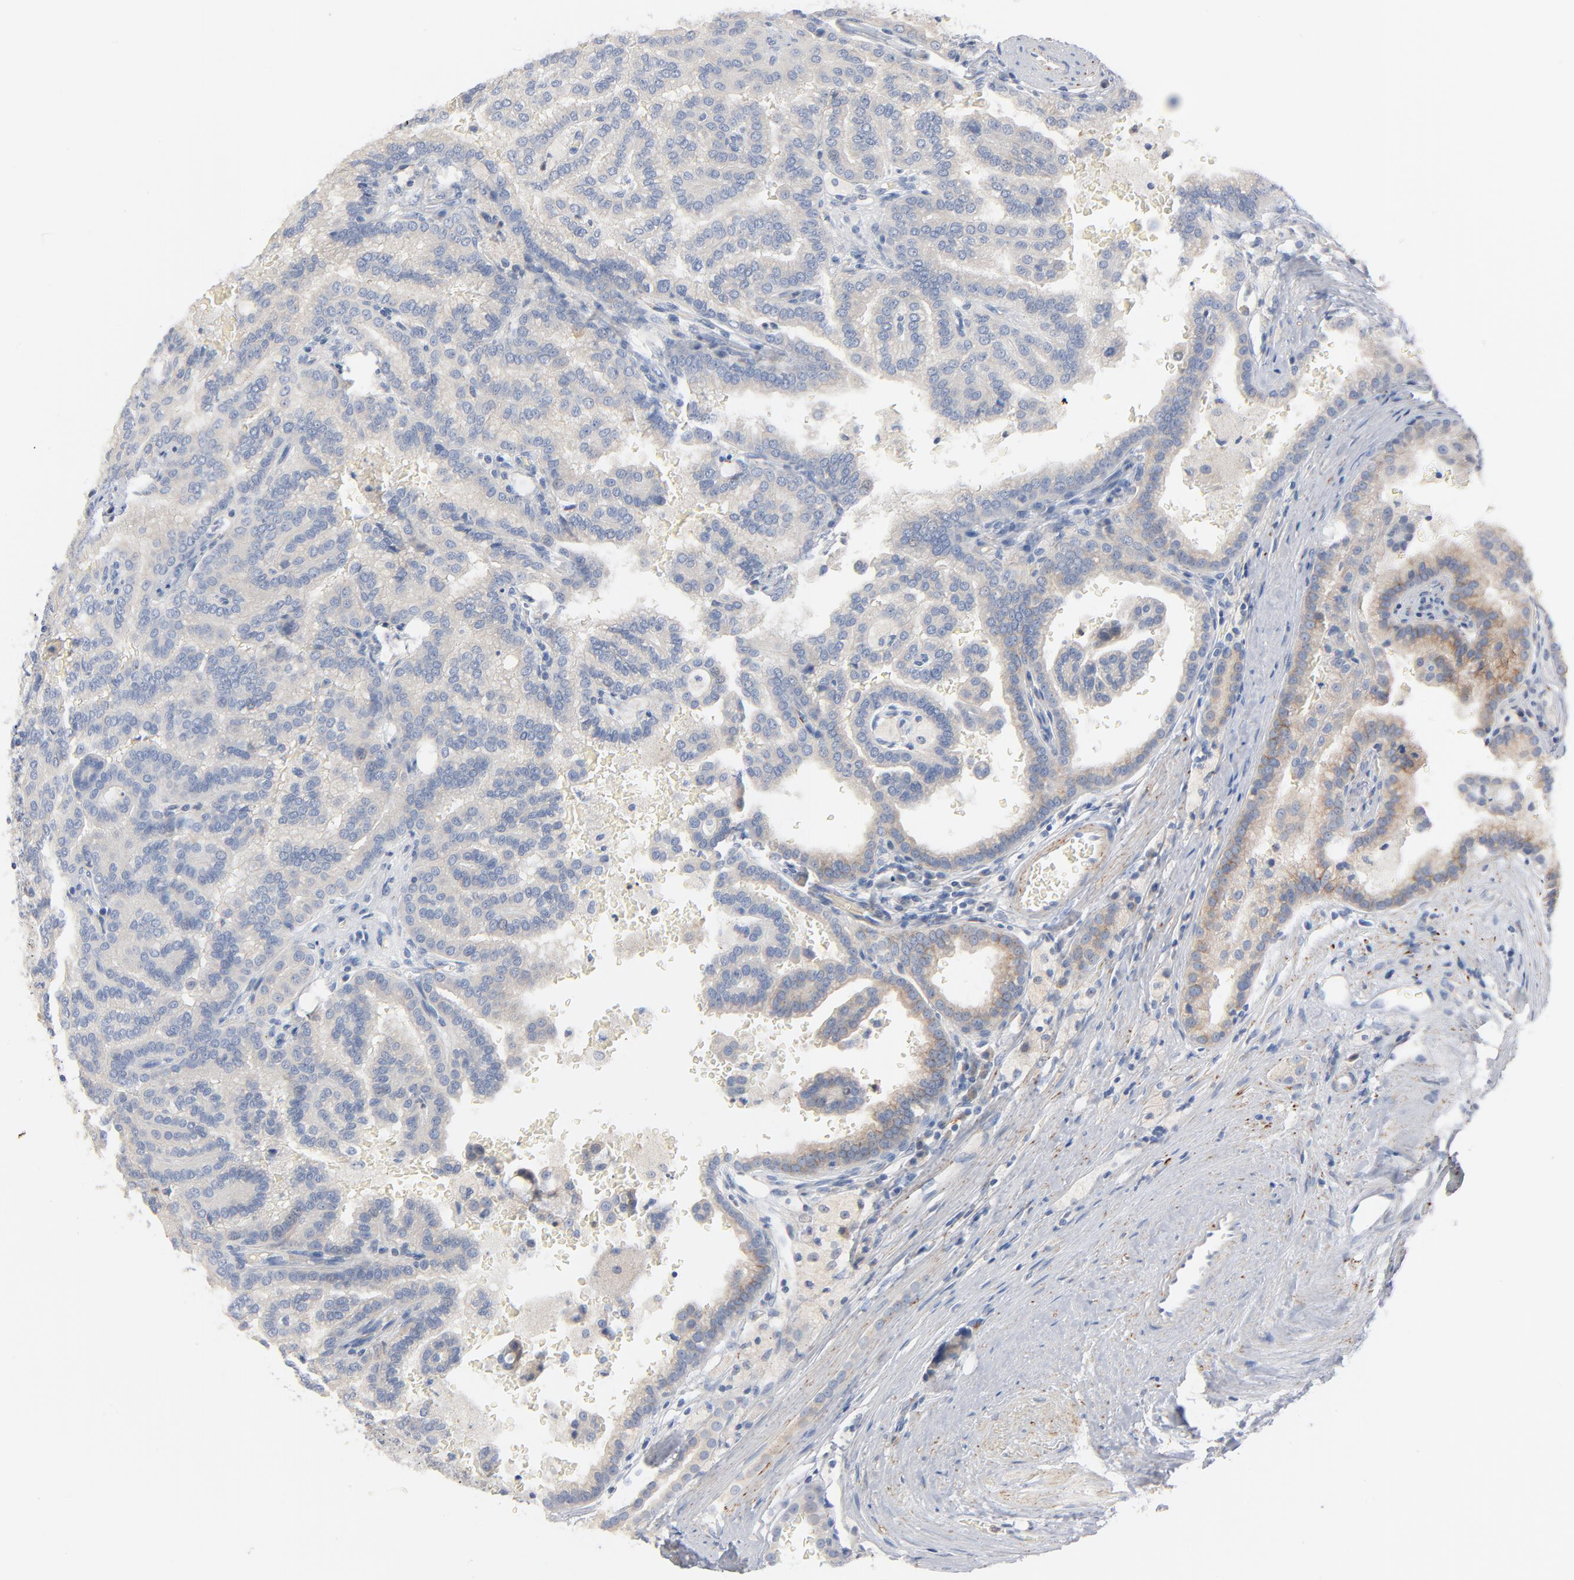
{"staining": {"intensity": "negative", "quantity": "none", "location": "none"}, "tissue": "renal cancer", "cell_type": "Tumor cells", "image_type": "cancer", "snomed": [{"axis": "morphology", "description": "Adenocarcinoma, NOS"}, {"axis": "topography", "description": "Kidney"}], "caption": "DAB (3,3'-diaminobenzidine) immunohistochemical staining of human renal adenocarcinoma exhibits no significant staining in tumor cells. The staining is performed using DAB (3,3'-diaminobenzidine) brown chromogen with nuclei counter-stained in using hematoxylin.", "gene": "IFT43", "patient": {"sex": "male", "age": 61}}